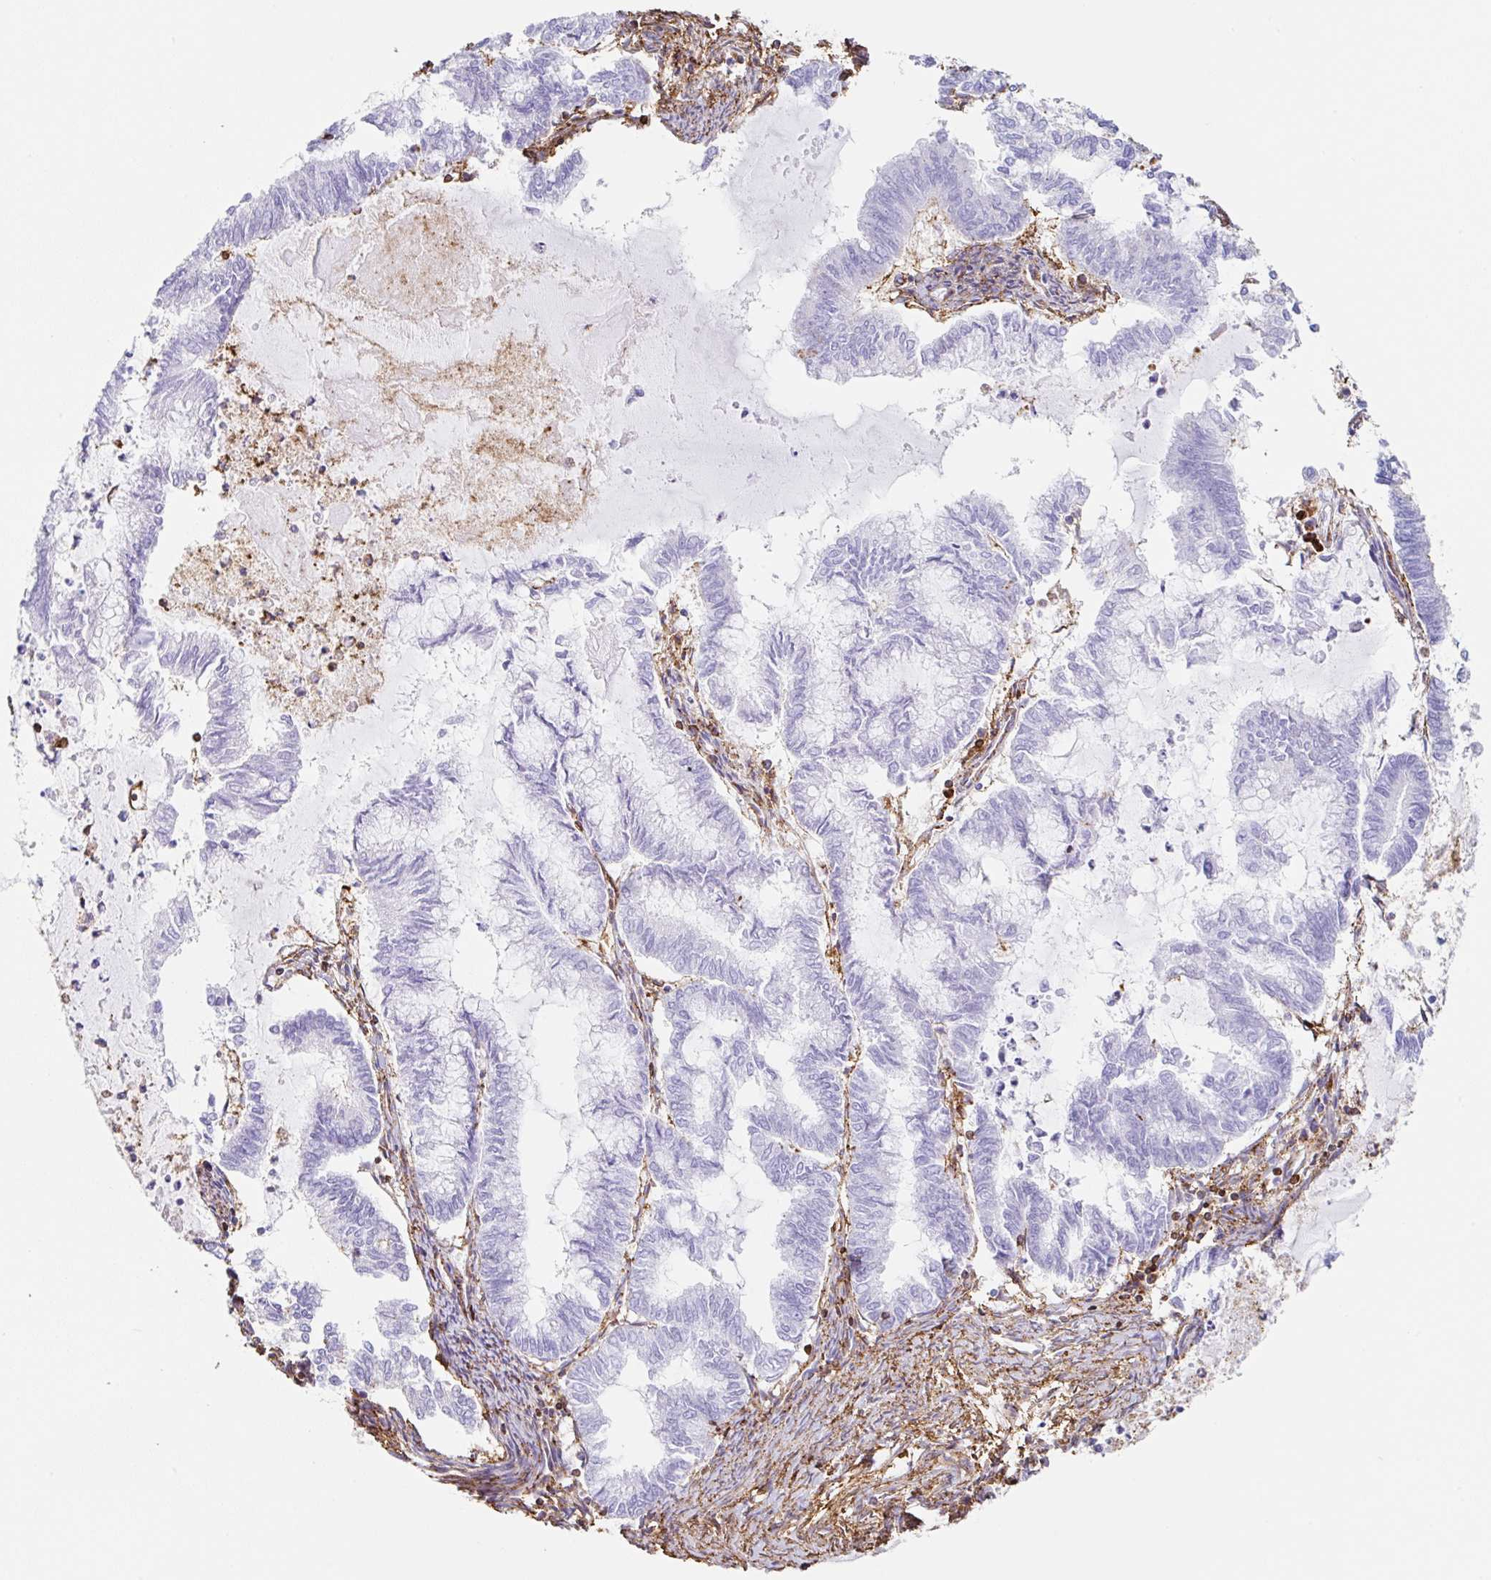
{"staining": {"intensity": "negative", "quantity": "none", "location": "none"}, "tissue": "endometrial cancer", "cell_type": "Tumor cells", "image_type": "cancer", "snomed": [{"axis": "morphology", "description": "Adenocarcinoma, NOS"}, {"axis": "topography", "description": "Endometrium"}], "caption": "An image of human endometrial adenocarcinoma is negative for staining in tumor cells.", "gene": "MTTP", "patient": {"sex": "female", "age": 79}}